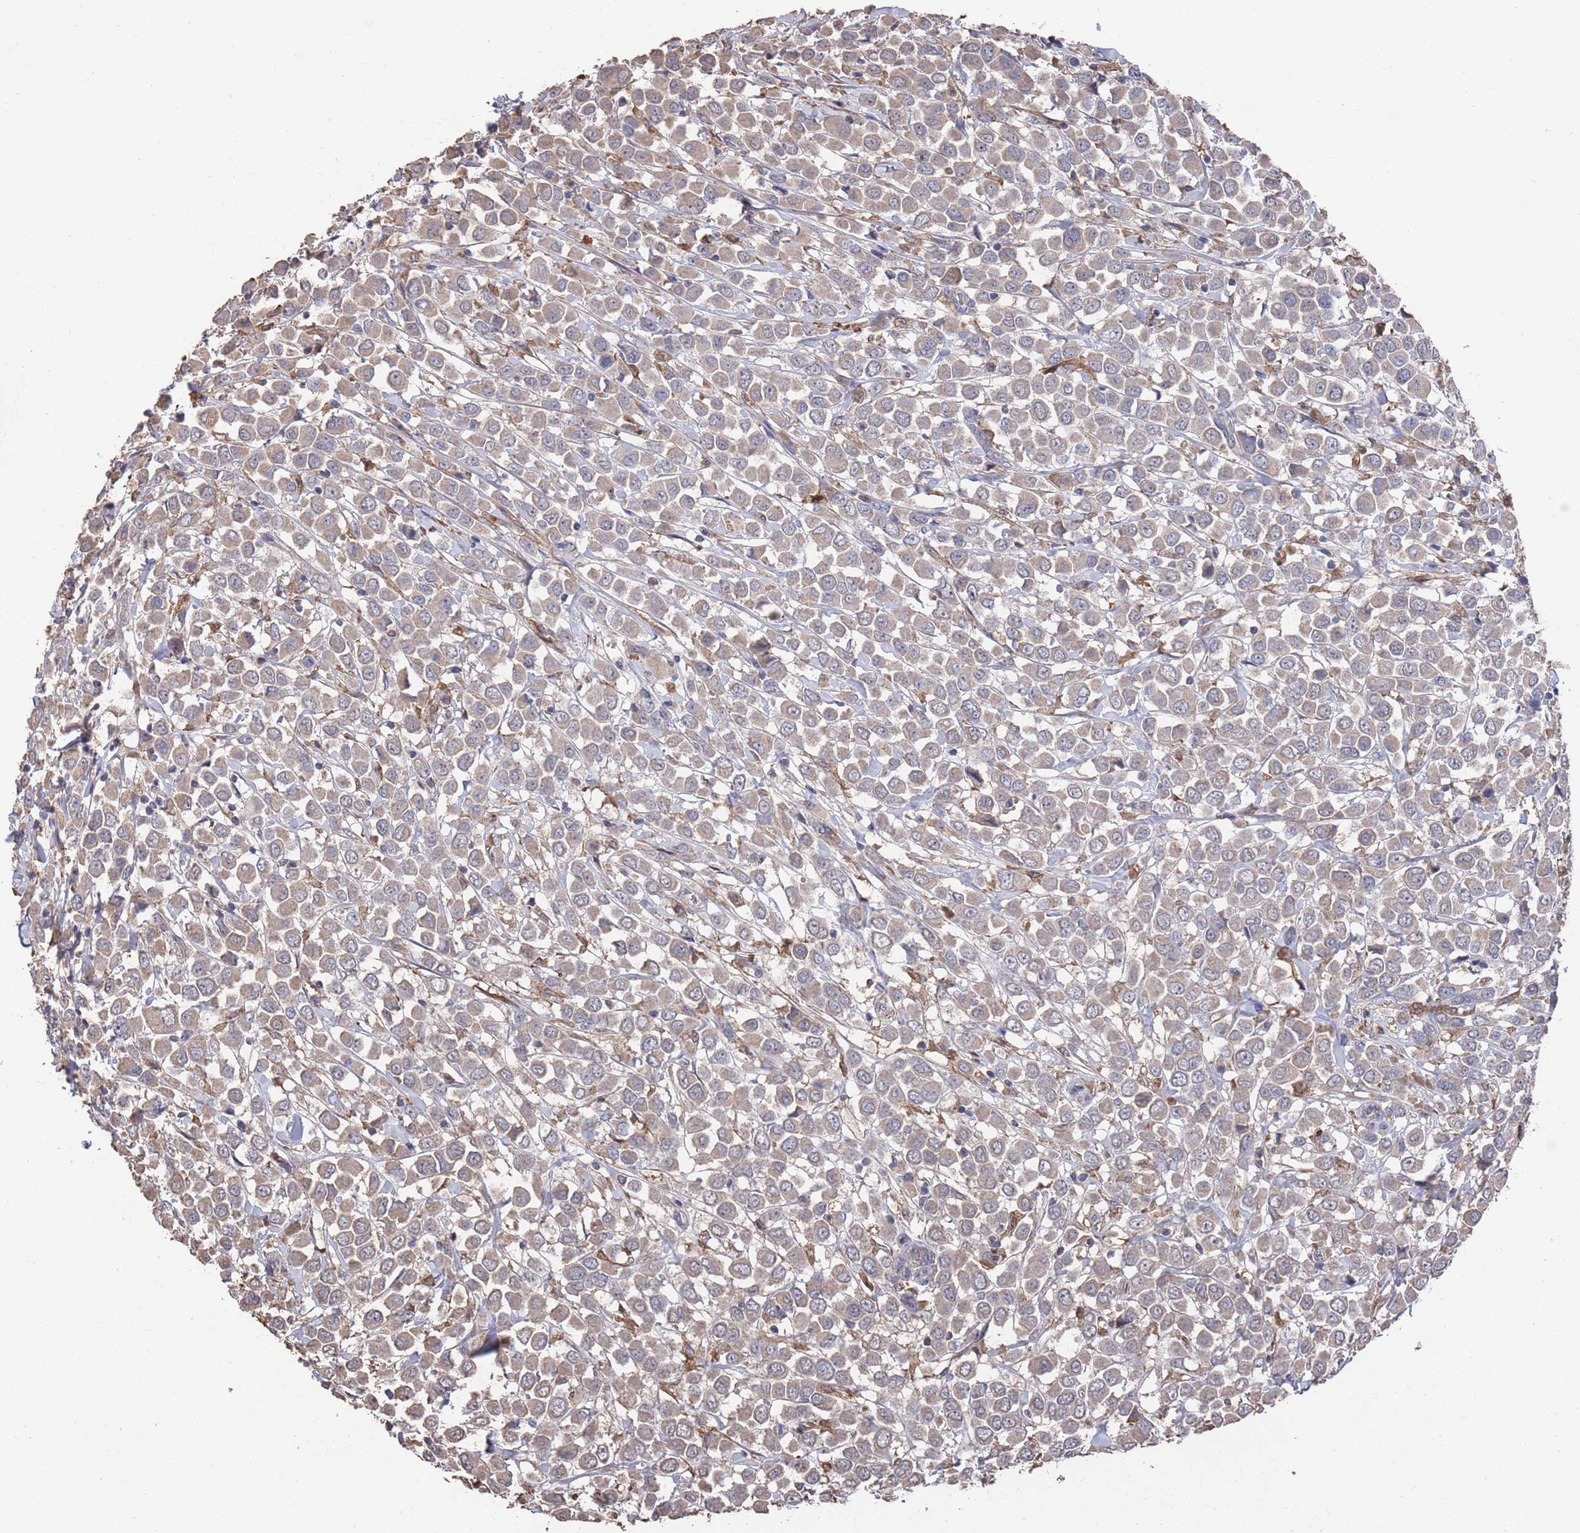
{"staining": {"intensity": "weak", "quantity": ">75%", "location": "cytoplasmic/membranous"}, "tissue": "breast cancer", "cell_type": "Tumor cells", "image_type": "cancer", "snomed": [{"axis": "morphology", "description": "Duct carcinoma"}, {"axis": "topography", "description": "Breast"}], "caption": "Immunohistochemistry (IHC) histopathology image of invasive ductal carcinoma (breast) stained for a protein (brown), which demonstrates low levels of weak cytoplasmic/membranous expression in approximately >75% of tumor cells.", "gene": "BTBD18", "patient": {"sex": "female", "age": 61}}